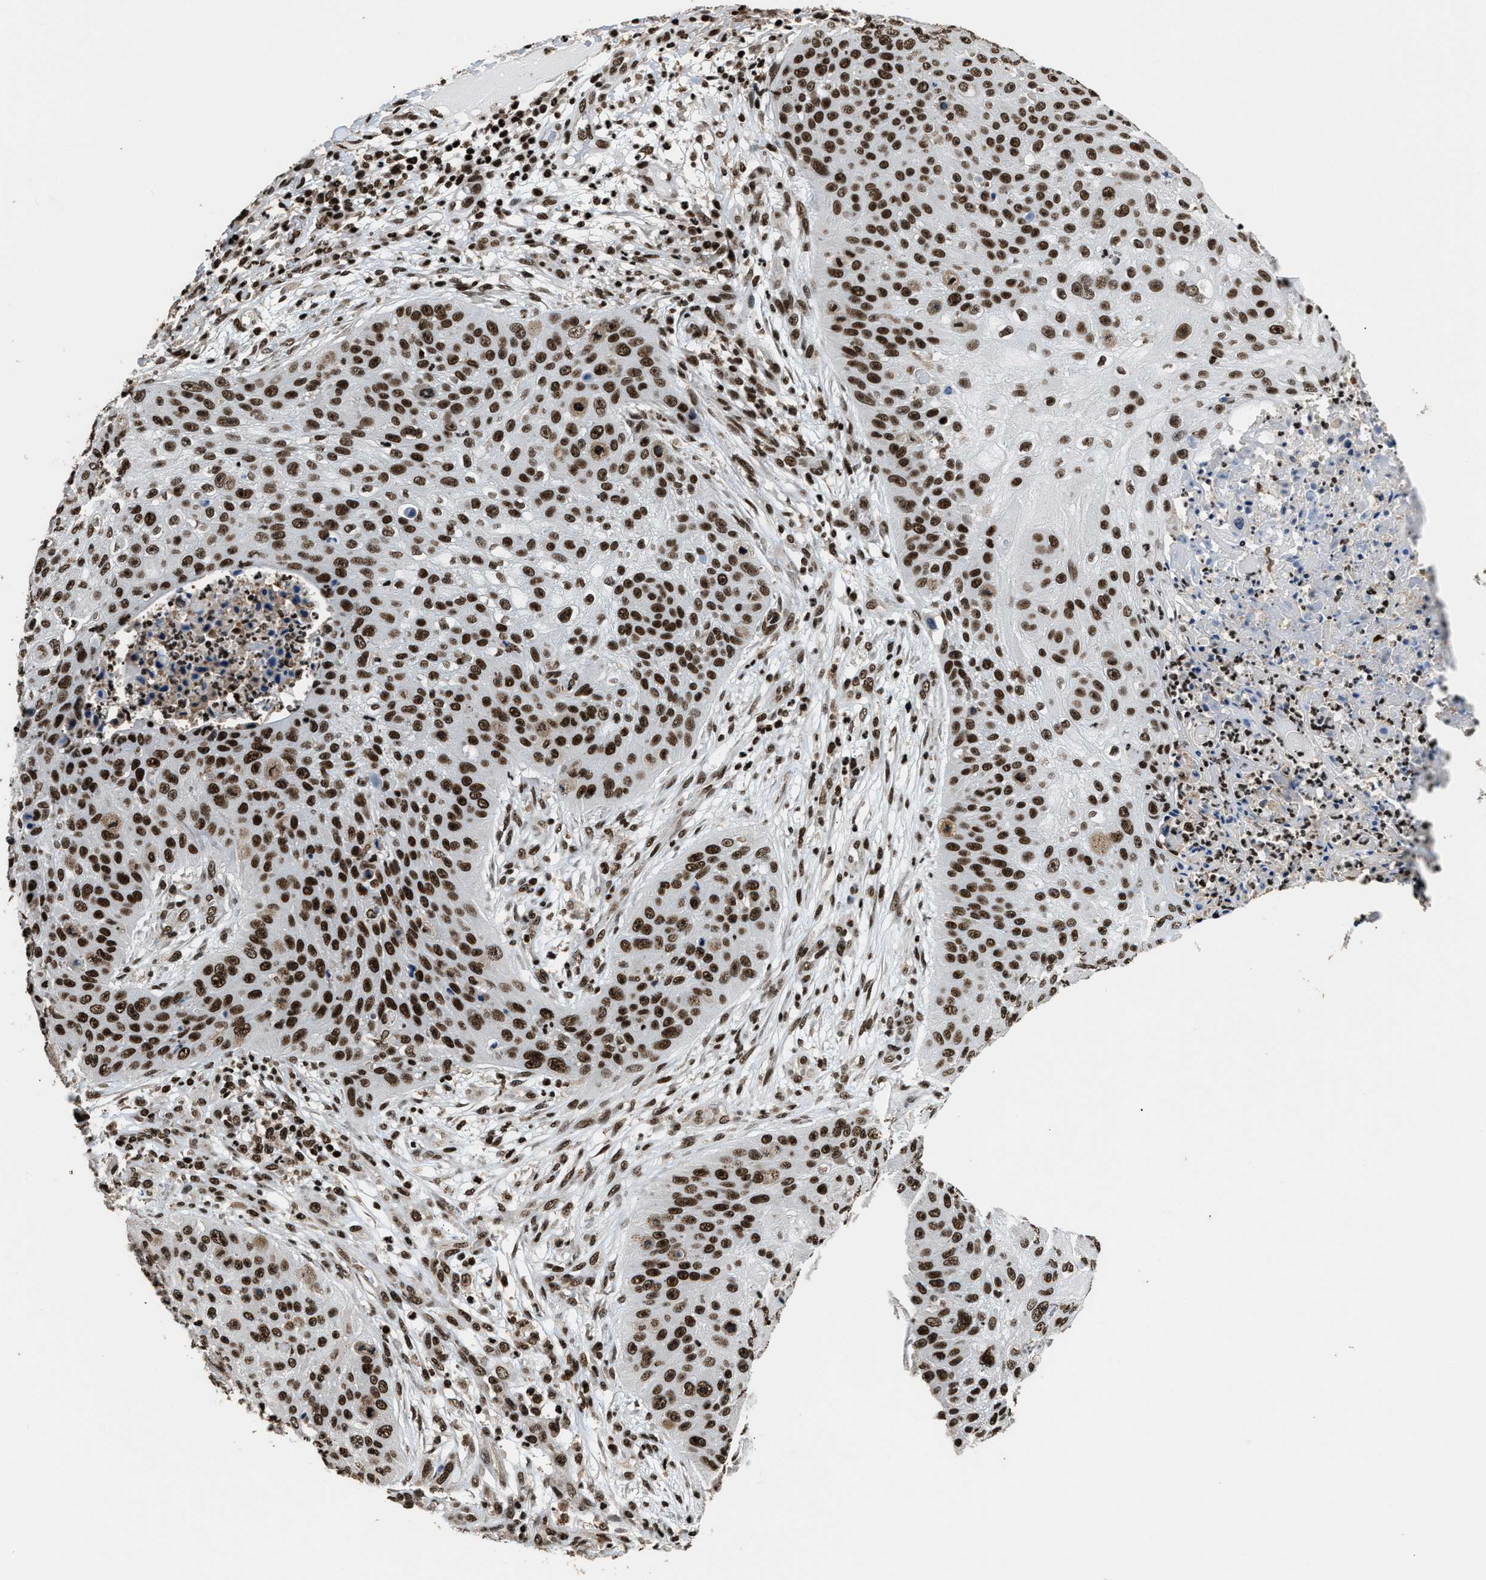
{"staining": {"intensity": "strong", "quantity": ">75%", "location": "nuclear"}, "tissue": "skin cancer", "cell_type": "Tumor cells", "image_type": "cancer", "snomed": [{"axis": "morphology", "description": "Squamous cell carcinoma, NOS"}, {"axis": "topography", "description": "Skin"}], "caption": "Protein expression analysis of human skin squamous cell carcinoma reveals strong nuclear positivity in approximately >75% of tumor cells. (DAB IHC with brightfield microscopy, high magnification).", "gene": "RAD21", "patient": {"sex": "female", "age": 80}}